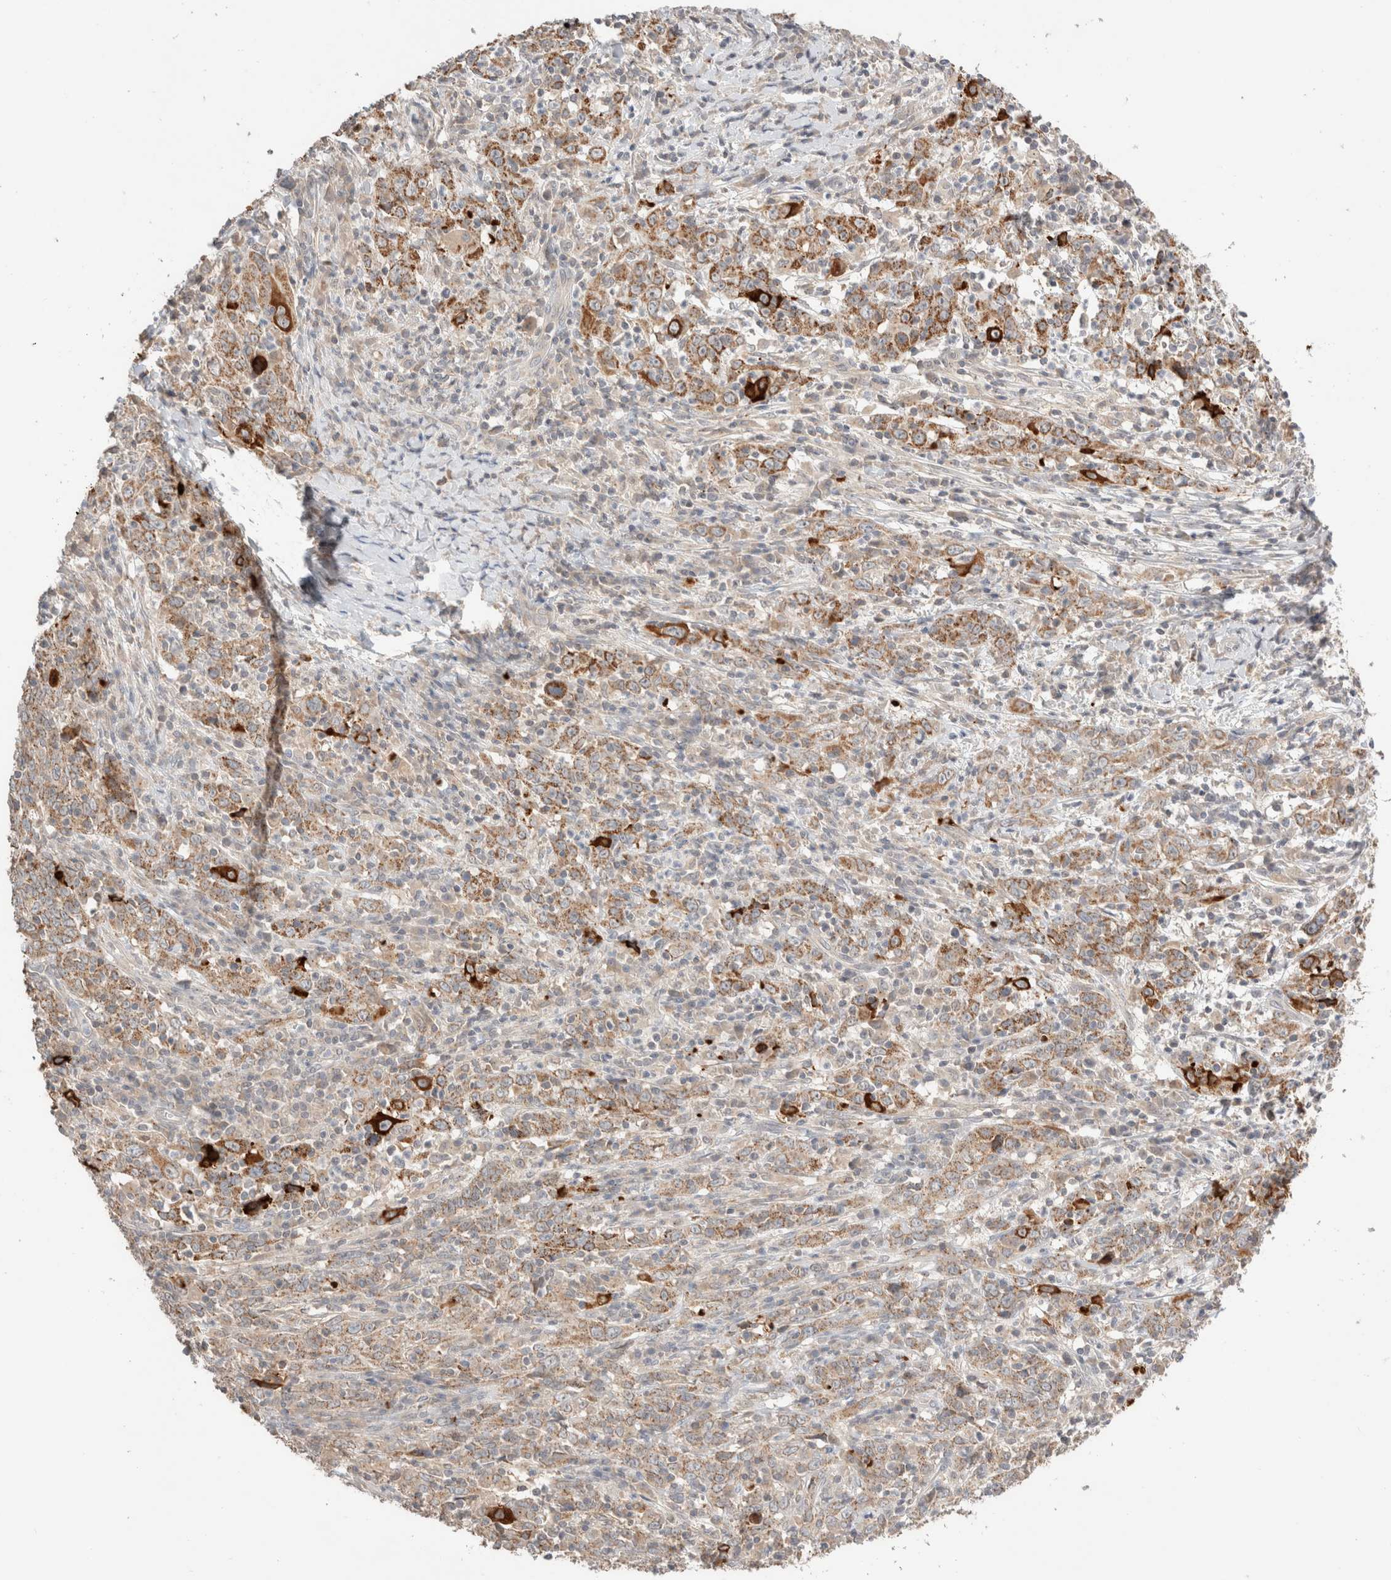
{"staining": {"intensity": "moderate", "quantity": ">75%", "location": "cytoplasmic/membranous"}, "tissue": "cervical cancer", "cell_type": "Tumor cells", "image_type": "cancer", "snomed": [{"axis": "morphology", "description": "Squamous cell carcinoma, NOS"}, {"axis": "topography", "description": "Cervix"}], "caption": "A micrograph of human squamous cell carcinoma (cervical) stained for a protein exhibits moderate cytoplasmic/membranous brown staining in tumor cells. (brown staining indicates protein expression, while blue staining denotes nuclei).", "gene": "TRIM41", "patient": {"sex": "female", "age": 46}}